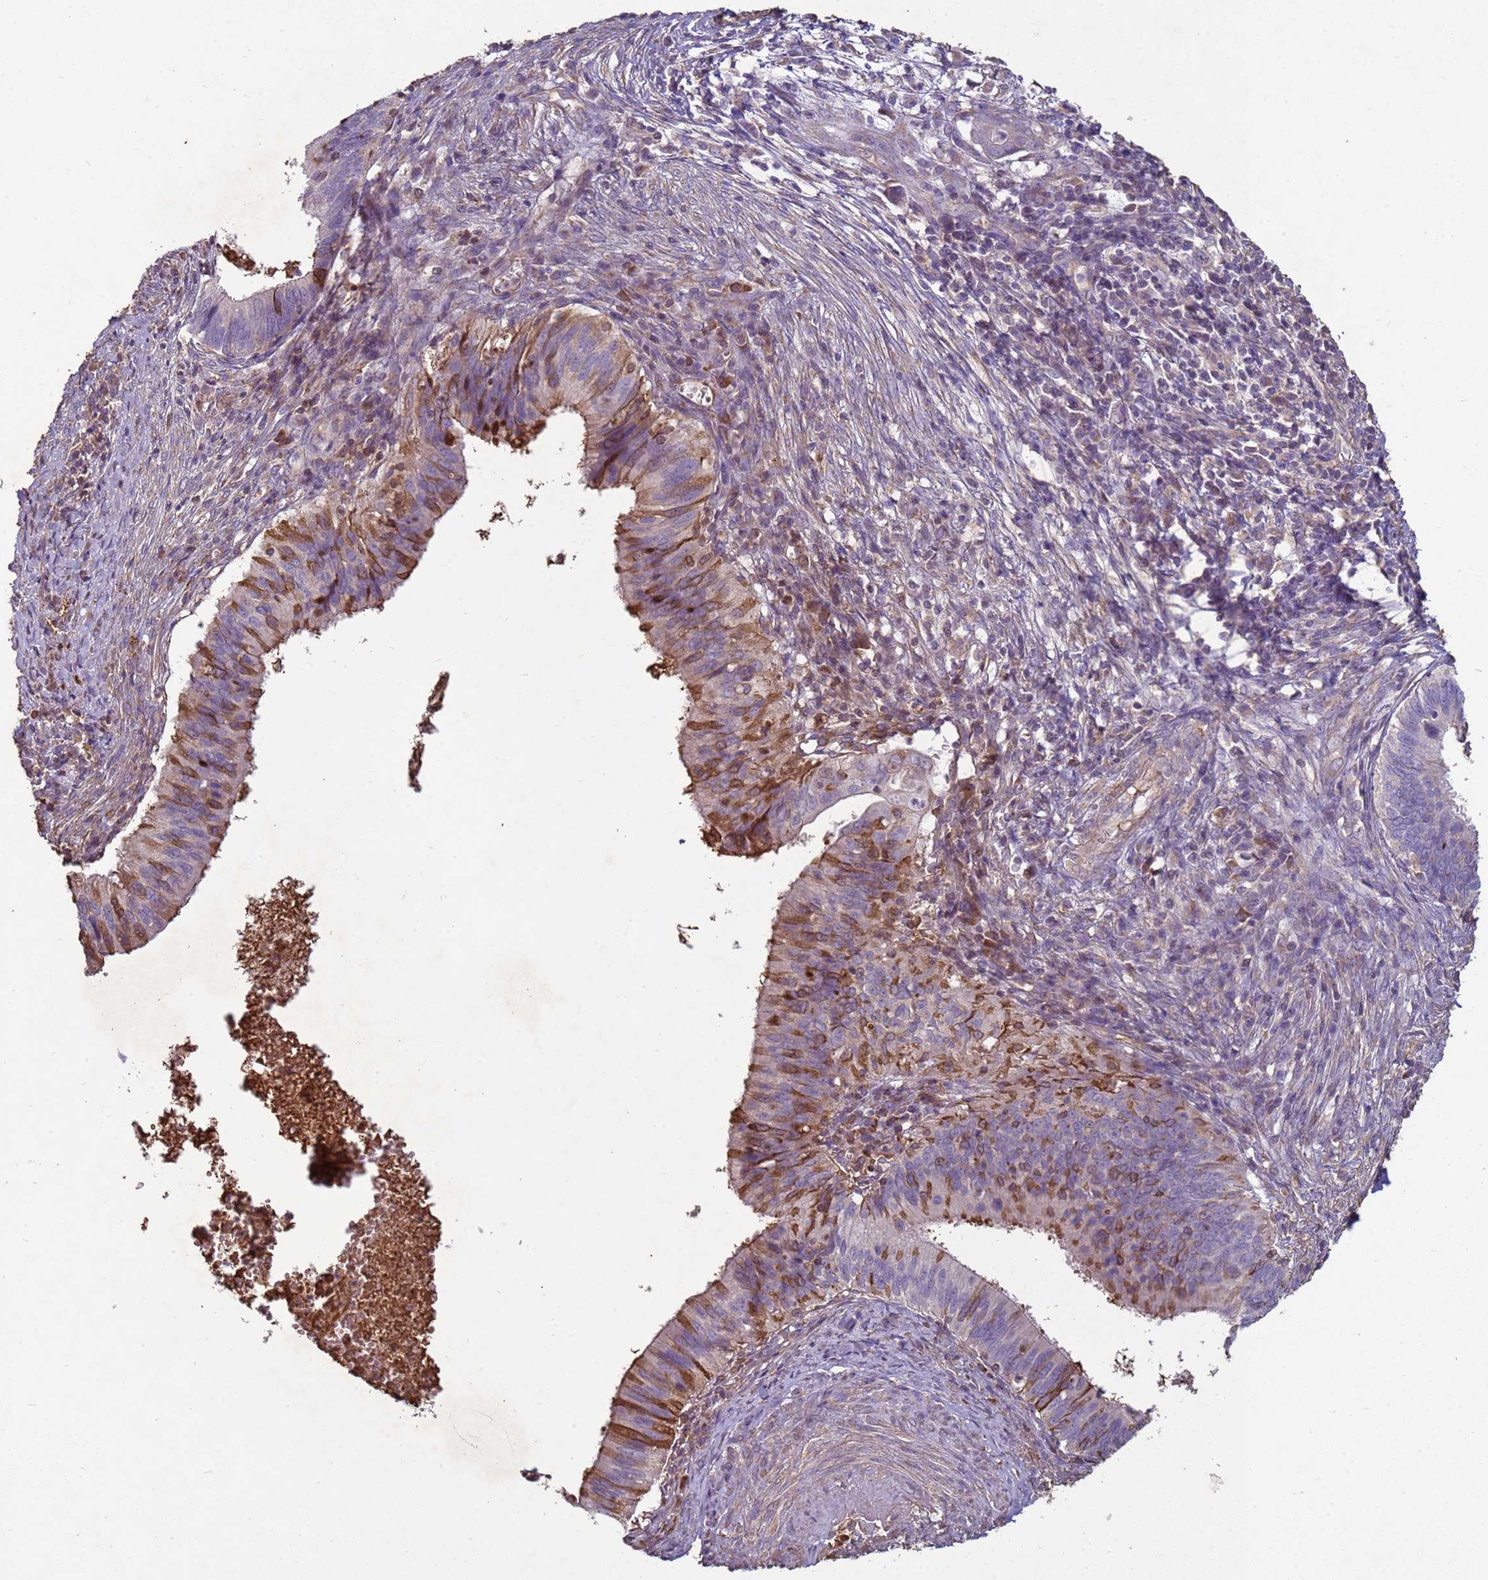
{"staining": {"intensity": "moderate", "quantity": "<25%", "location": "cytoplasmic/membranous"}, "tissue": "cervical cancer", "cell_type": "Tumor cells", "image_type": "cancer", "snomed": [{"axis": "morphology", "description": "Adenocarcinoma, NOS"}, {"axis": "topography", "description": "Cervix"}], "caption": "Cervical cancer stained for a protein (brown) reveals moderate cytoplasmic/membranous positive expression in about <25% of tumor cells.", "gene": "SGIP1", "patient": {"sex": "female", "age": 42}}